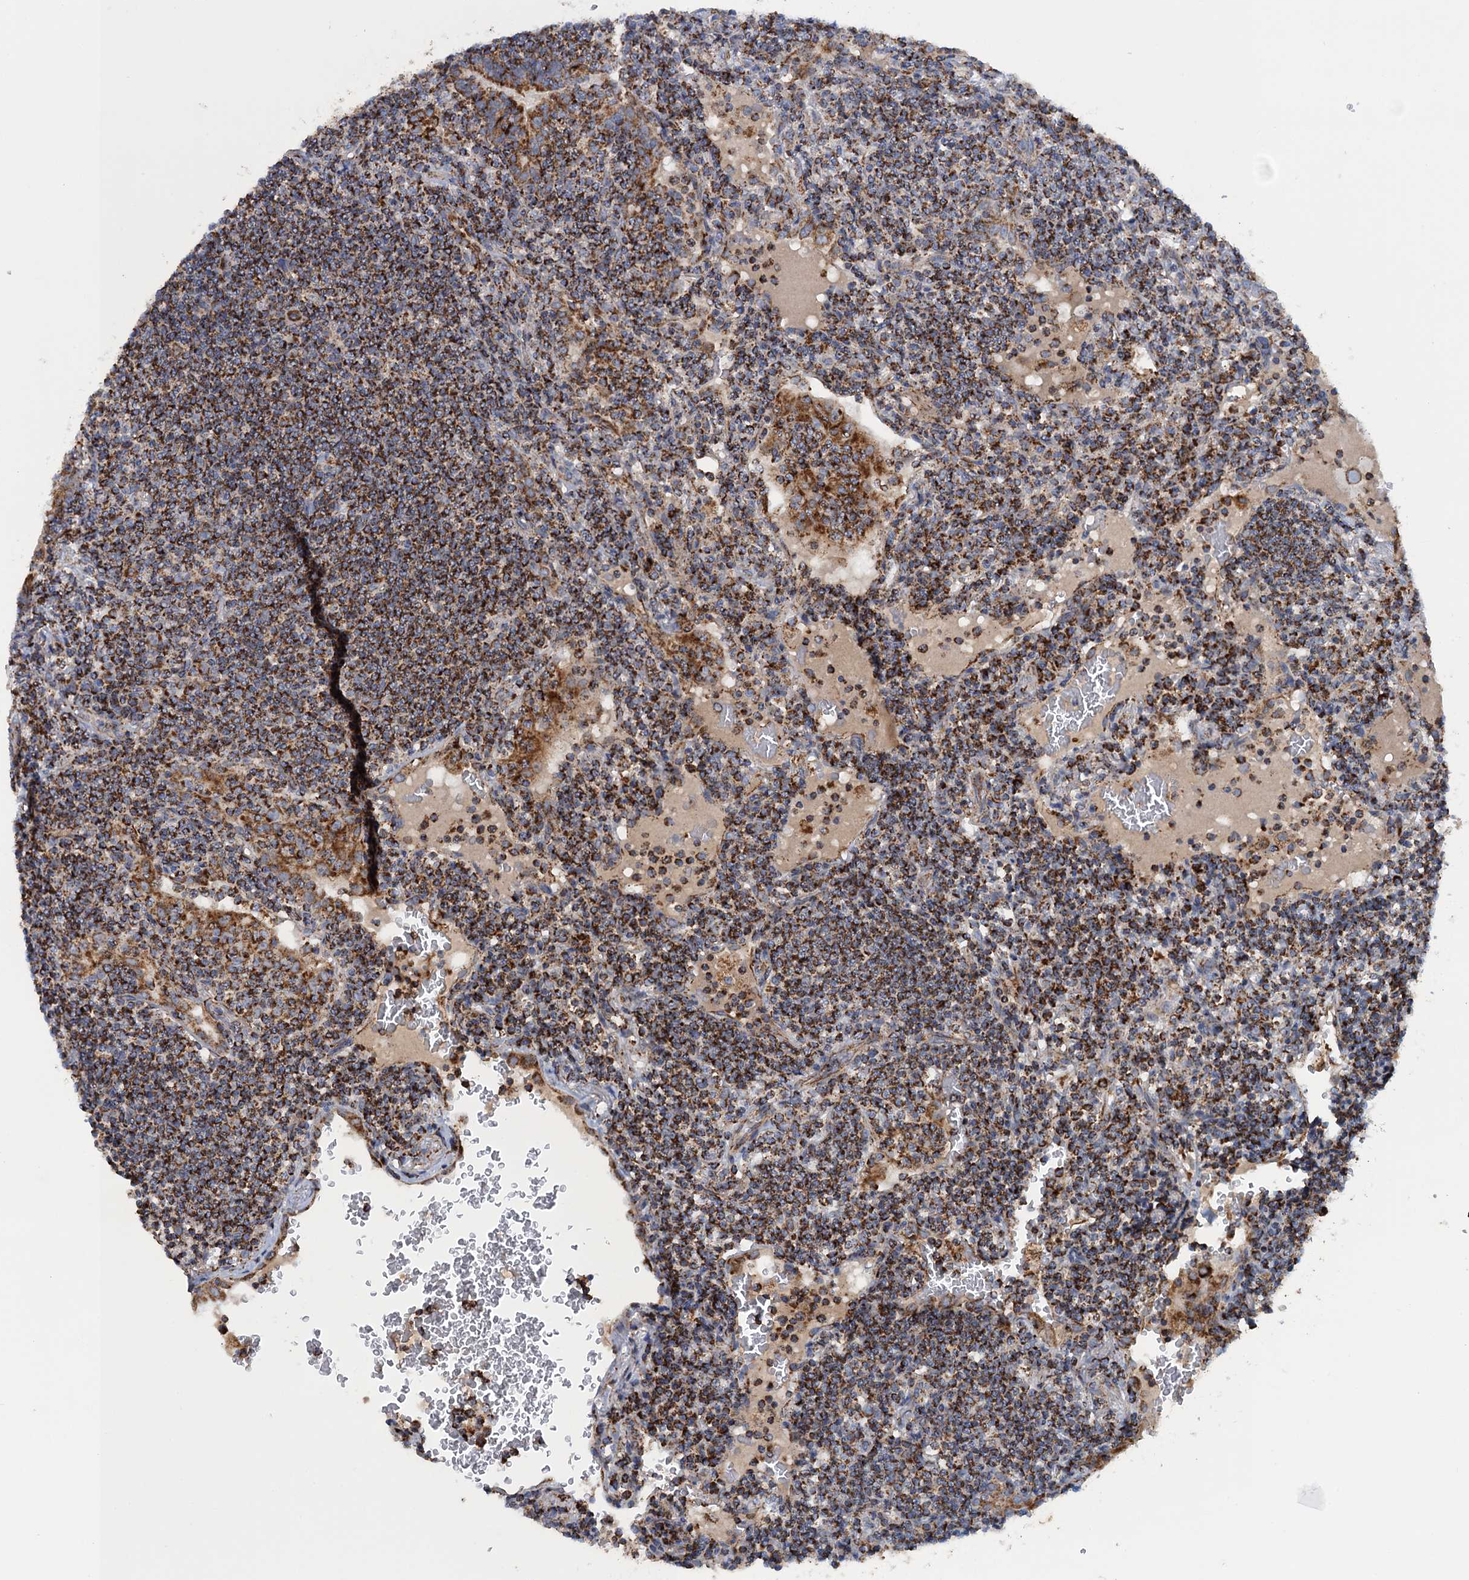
{"staining": {"intensity": "strong", "quantity": ">75%", "location": "cytoplasmic/membranous"}, "tissue": "lymphoma", "cell_type": "Tumor cells", "image_type": "cancer", "snomed": [{"axis": "morphology", "description": "Malignant lymphoma, non-Hodgkin's type, Low grade"}, {"axis": "topography", "description": "Lung"}], "caption": "Lymphoma stained with immunohistochemistry (IHC) exhibits strong cytoplasmic/membranous staining in about >75% of tumor cells. The staining was performed using DAB (3,3'-diaminobenzidine), with brown indicating positive protein expression. Nuclei are stained blue with hematoxylin.", "gene": "GTPBP3", "patient": {"sex": "female", "age": 71}}